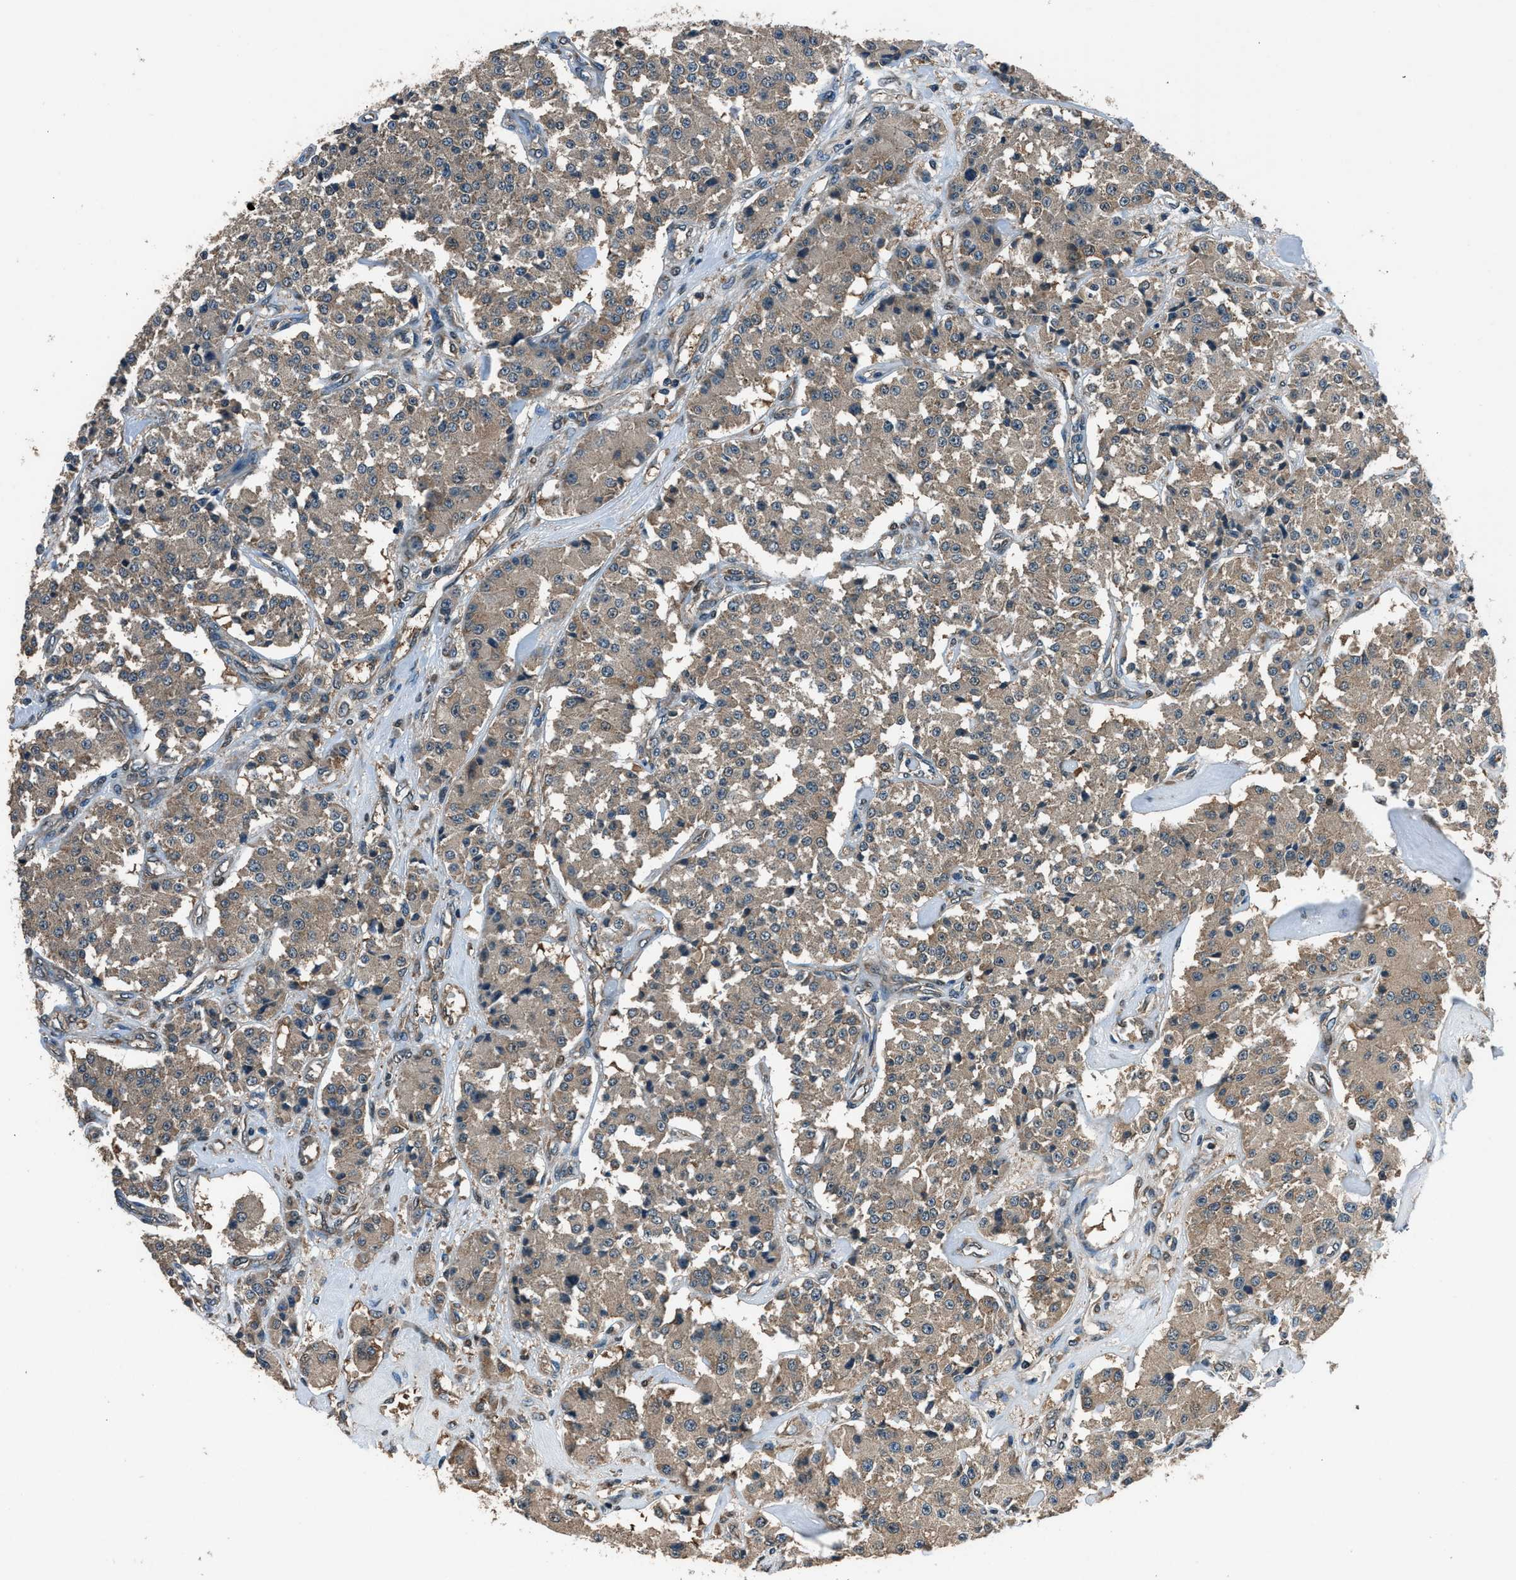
{"staining": {"intensity": "weak", "quantity": ">75%", "location": "cytoplasmic/membranous"}, "tissue": "carcinoid", "cell_type": "Tumor cells", "image_type": "cancer", "snomed": [{"axis": "morphology", "description": "Carcinoid, malignant, NOS"}, {"axis": "topography", "description": "Pancreas"}], "caption": "Carcinoid stained for a protein (brown) reveals weak cytoplasmic/membranous positive expression in approximately >75% of tumor cells.", "gene": "ARFGAP2", "patient": {"sex": "male", "age": 41}}